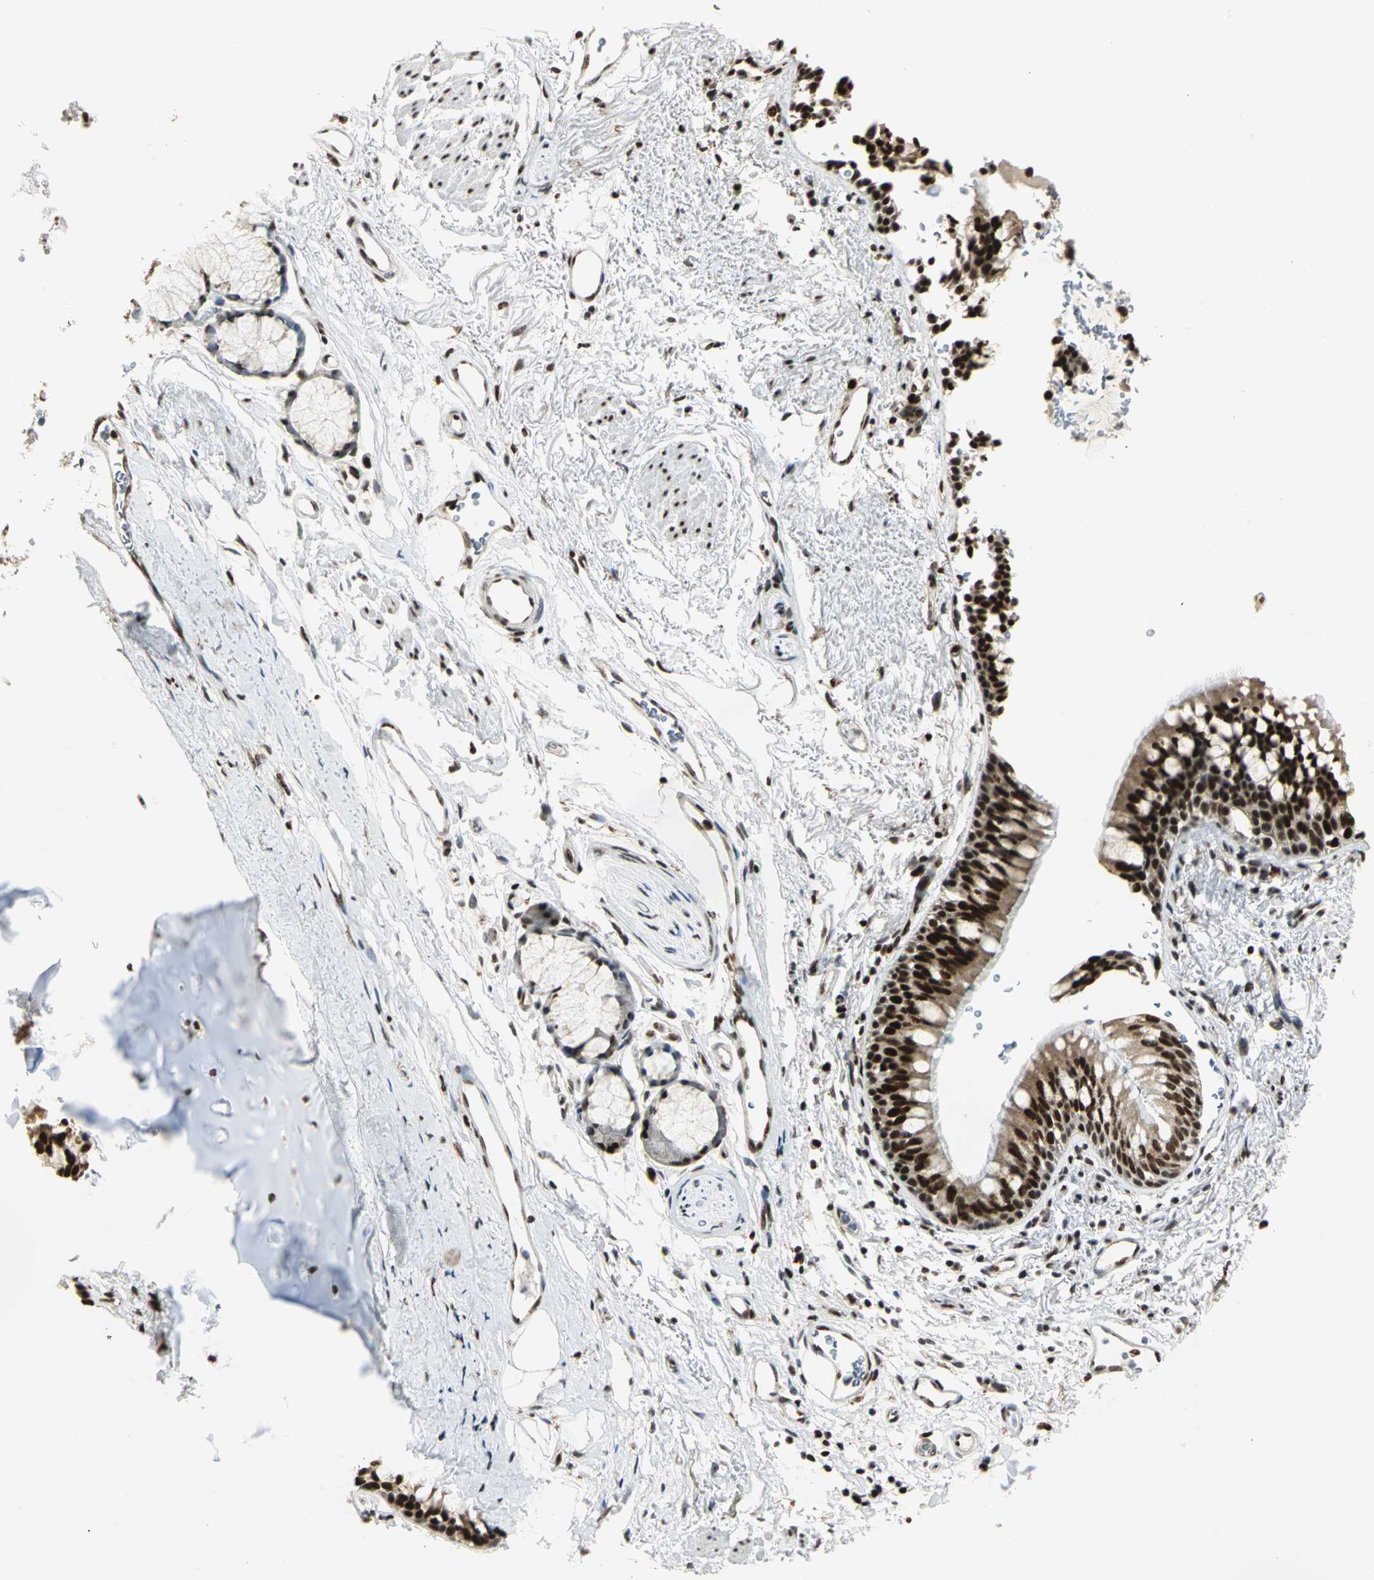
{"staining": {"intensity": "strong", "quantity": ">75%", "location": "cytoplasmic/membranous,nuclear"}, "tissue": "bronchus", "cell_type": "Respiratory epithelial cells", "image_type": "normal", "snomed": [{"axis": "morphology", "description": "Normal tissue, NOS"}, {"axis": "topography", "description": "Bronchus"}], "caption": "A micrograph of bronchus stained for a protein displays strong cytoplasmic/membranous,nuclear brown staining in respiratory epithelial cells.", "gene": "DDX5", "patient": {"sex": "female", "age": 73}}